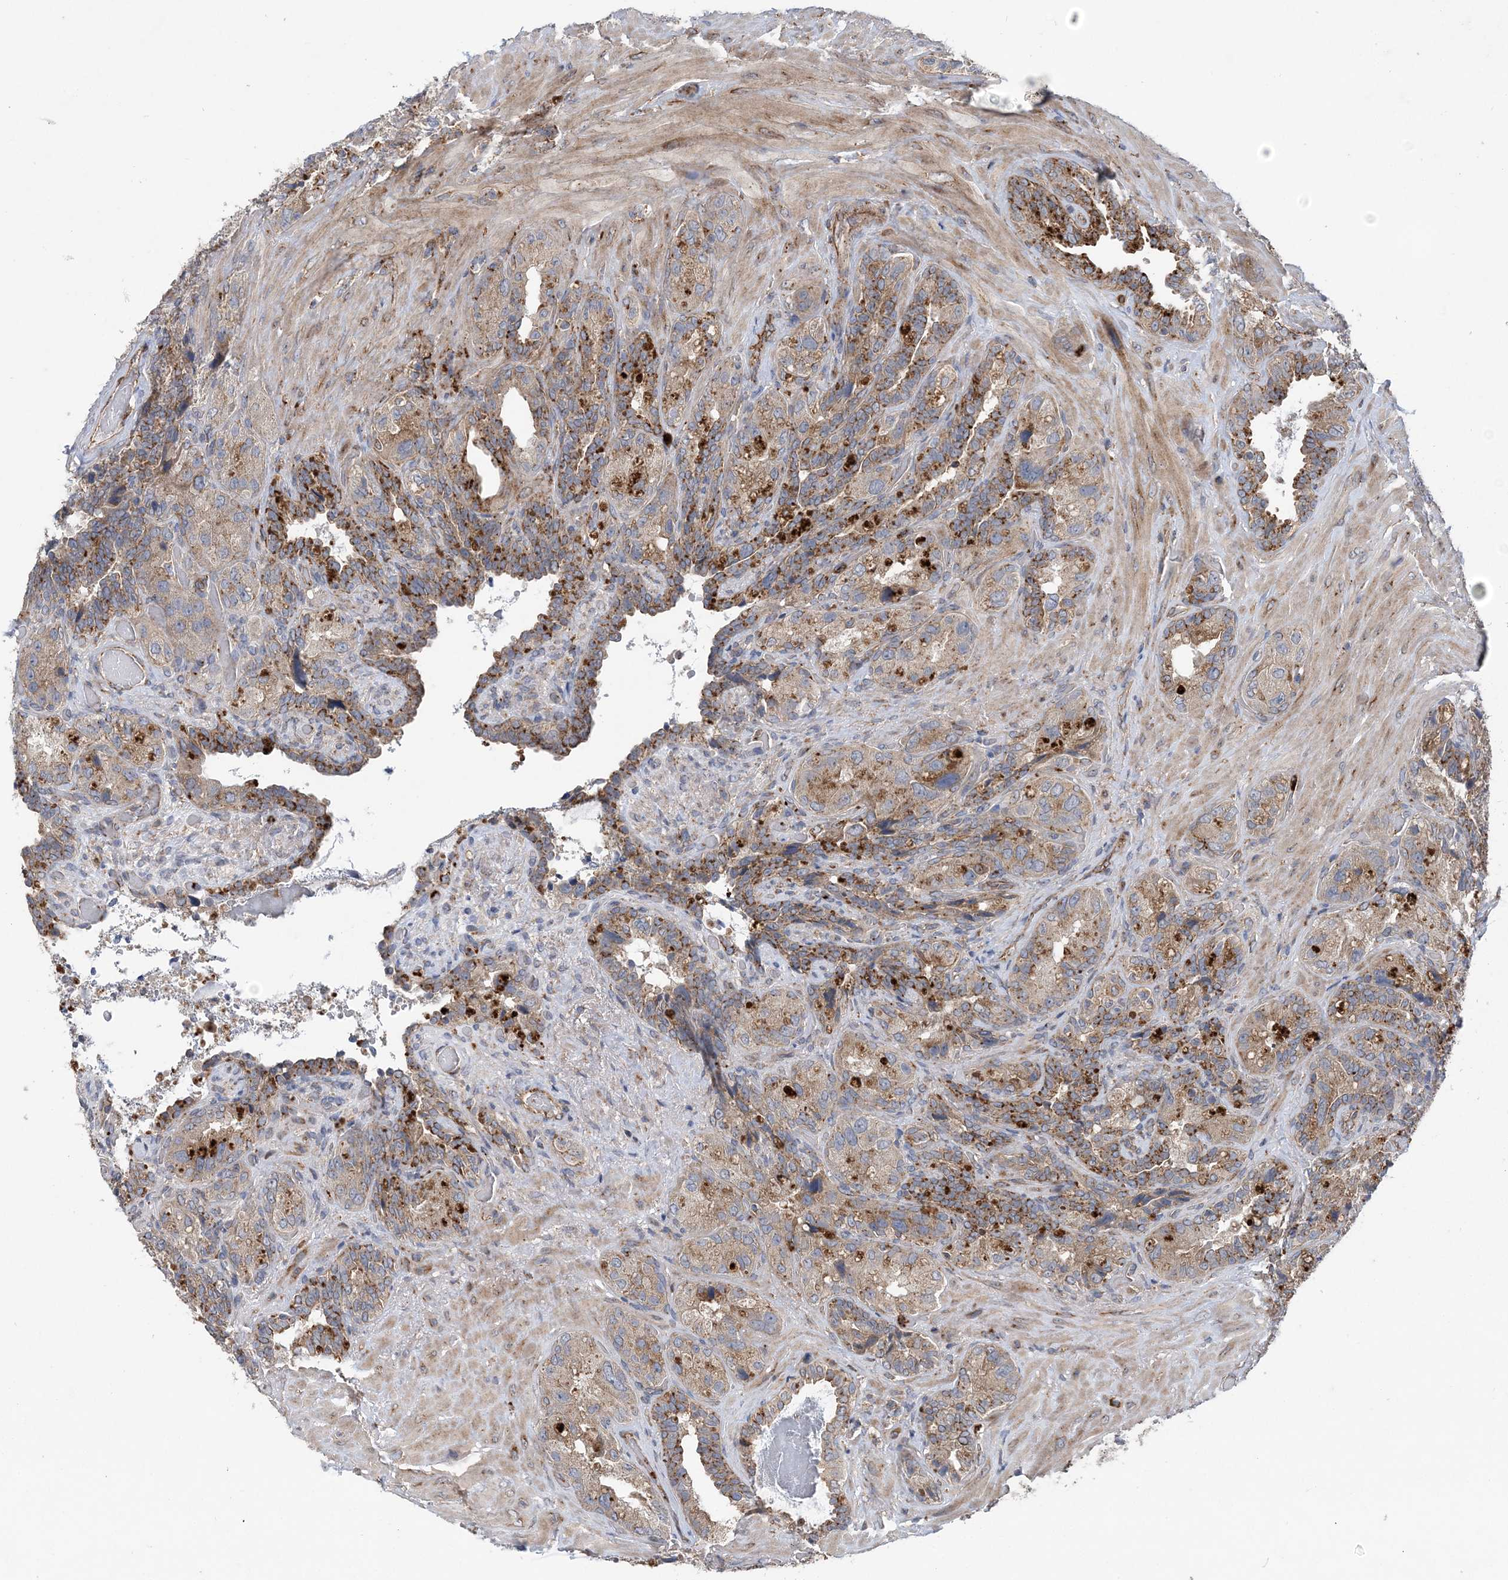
{"staining": {"intensity": "moderate", "quantity": ">75%", "location": "cytoplasmic/membranous"}, "tissue": "seminal vesicle", "cell_type": "Glandular cells", "image_type": "normal", "snomed": [{"axis": "morphology", "description": "Normal tissue, NOS"}, {"axis": "topography", "description": "Seminal veicle"}, {"axis": "topography", "description": "Peripheral nerve tissue"}], "caption": "Protein analysis of benign seminal vesicle shows moderate cytoplasmic/membranous positivity in about >75% of glandular cells. The staining was performed using DAB (3,3'-diaminobenzidine) to visualize the protein expression in brown, while the nuclei were stained in blue with hematoxylin (Magnification: 20x).", "gene": "PTTG1IP", "patient": {"sex": "male", "age": 67}}